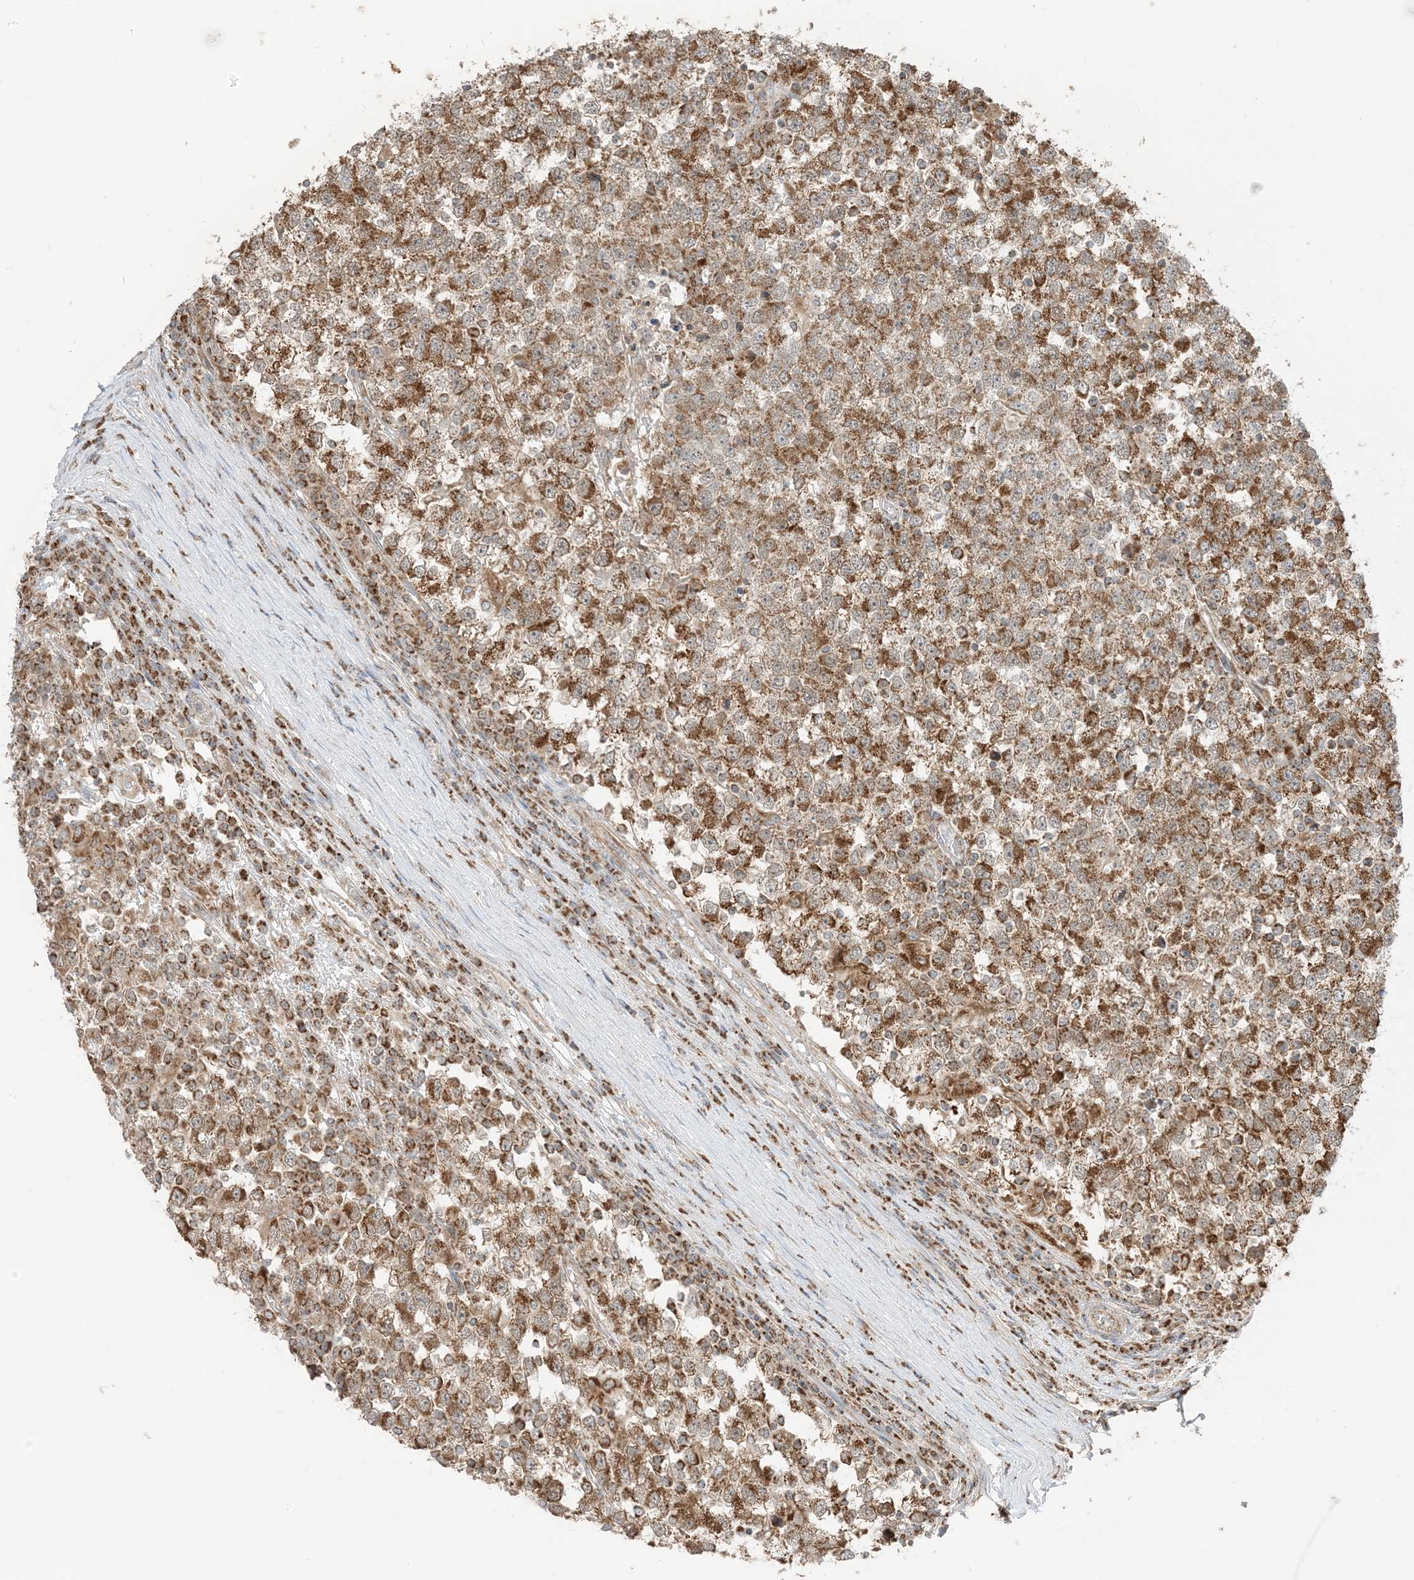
{"staining": {"intensity": "strong", "quantity": ">75%", "location": "cytoplasmic/membranous"}, "tissue": "testis cancer", "cell_type": "Tumor cells", "image_type": "cancer", "snomed": [{"axis": "morphology", "description": "Seminoma, NOS"}, {"axis": "topography", "description": "Testis"}], "caption": "Testis cancer (seminoma) stained with DAB (3,3'-diaminobenzidine) IHC reveals high levels of strong cytoplasmic/membranous positivity in about >75% of tumor cells.", "gene": "N4BP3", "patient": {"sex": "male", "age": 65}}